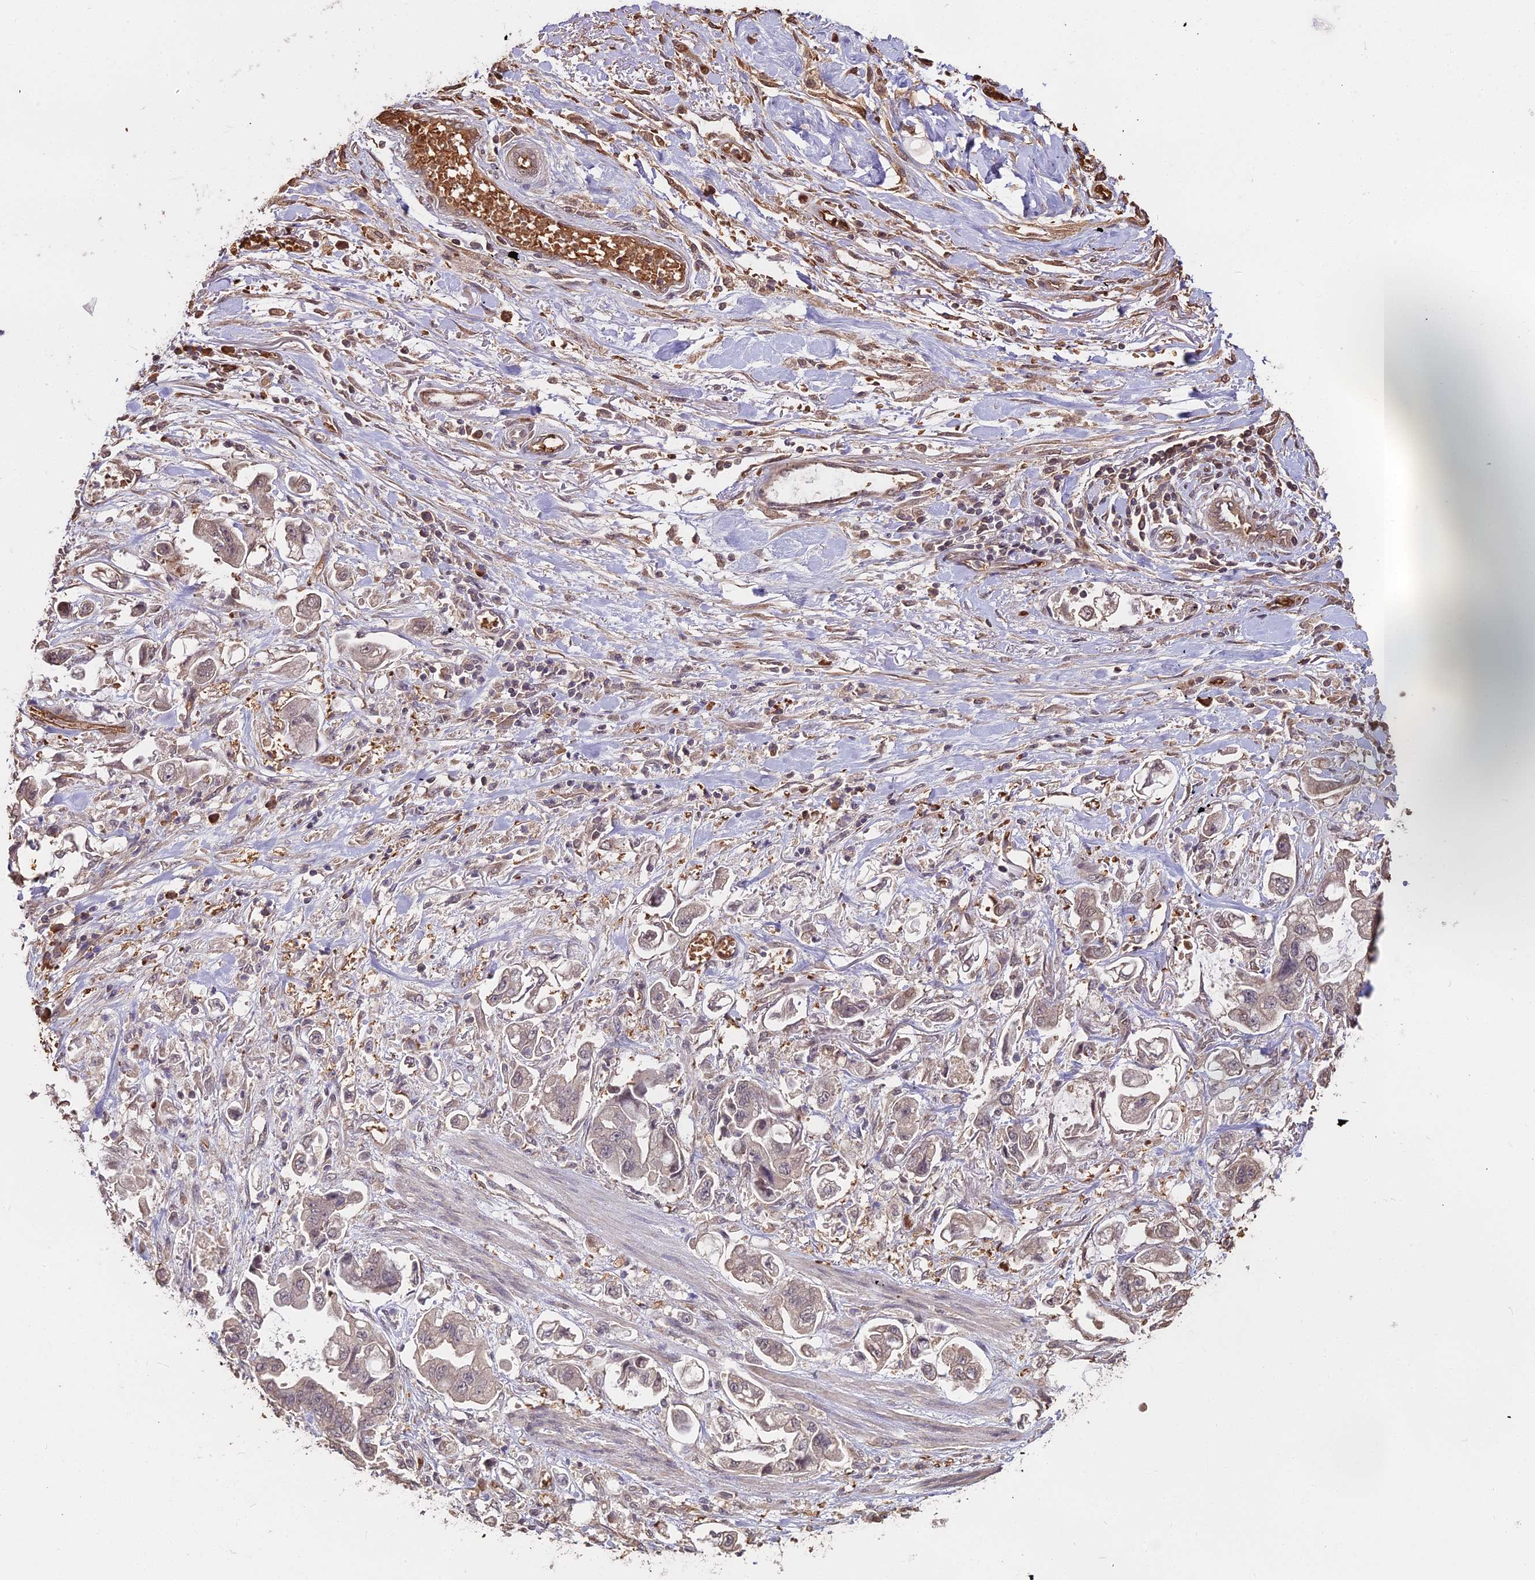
{"staining": {"intensity": "weak", "quantity": "25%-75%", "location": "cytoplasmic/membranous,nuclear"}, "tissue": "stomach cancer", "cell_type": "Tumor cells", "image_type": "cancer", "snomed": [{"axis": "morphology", "description": "Adenocarcinoma, NOS"}, {"axis": "topography", "description": "Stomach"}], "caption": "This micrograph shows immunohistochemistry (IHC) staining of human stomach adenocarcinoma, with low weak cytoplasmic/membranous and nuclear positivity in approximately 25%-75% of tumor cells.", "gene": "ZDBF2", "patient": {"sex": "male", "age": 62}}